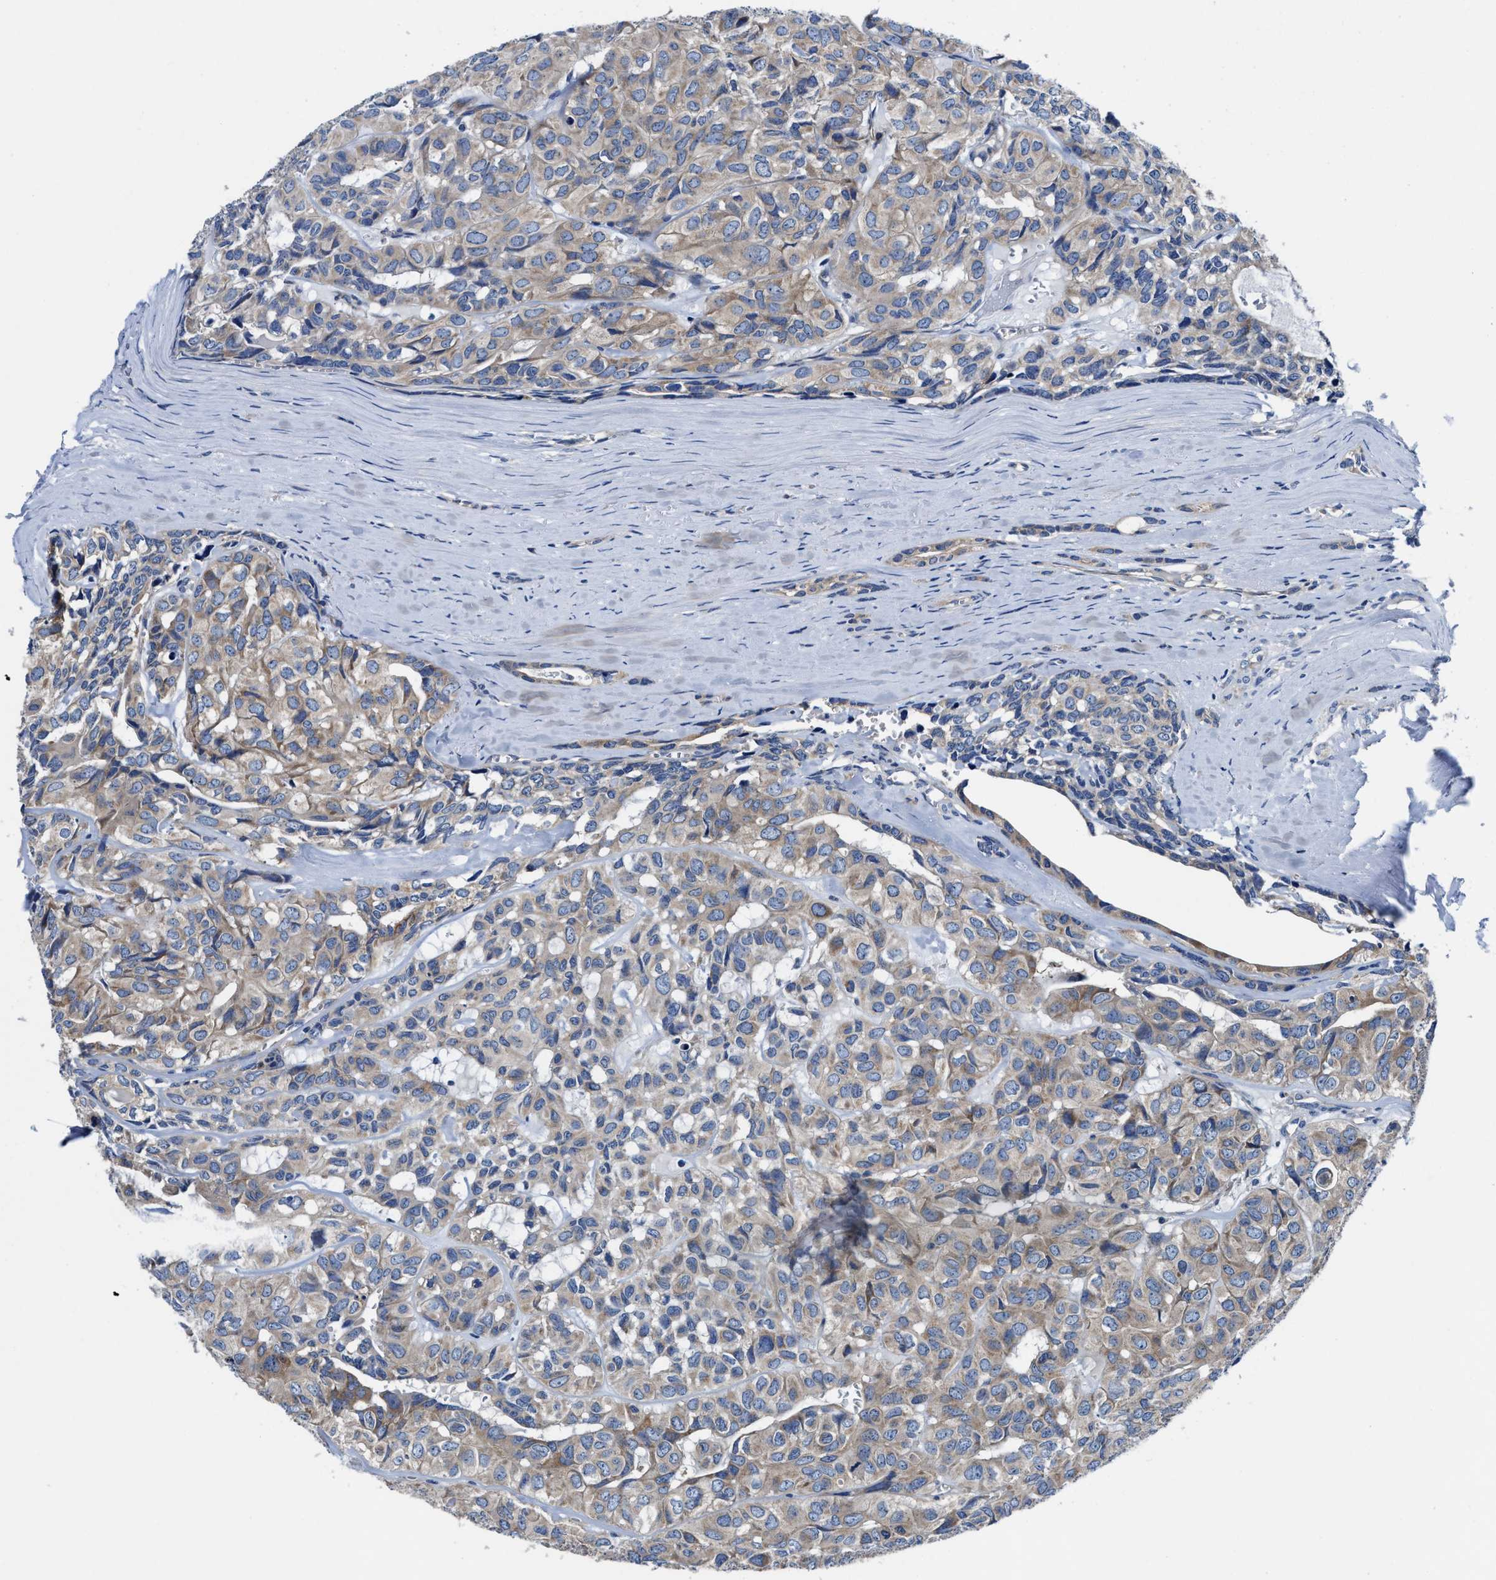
{"staining": {"intensity": "weak", "quantity": ">75%", "location": "cytoplasmic/membranous"}, "tissue": "head and neck cancer", "cell_type": "Tumor cells", "image_type": "cancer", "snomed": [{"axis": "morphology", "description": "Adenocarcinoma, NOS"}, {"axis": "topography", "description": "Salivary gland, NOS"}, {"axis": "topography", "description": "Head-Neck"}], "caption": "A micrograph of human head and neck adenocarcinoma stained for a protein shows weak cytoplasmic/membranous brown staining in tumor cells. Nuclei are stained in blue.", "gene": "PHLPP1", "patient": {"sex": "female", "age": 76}}